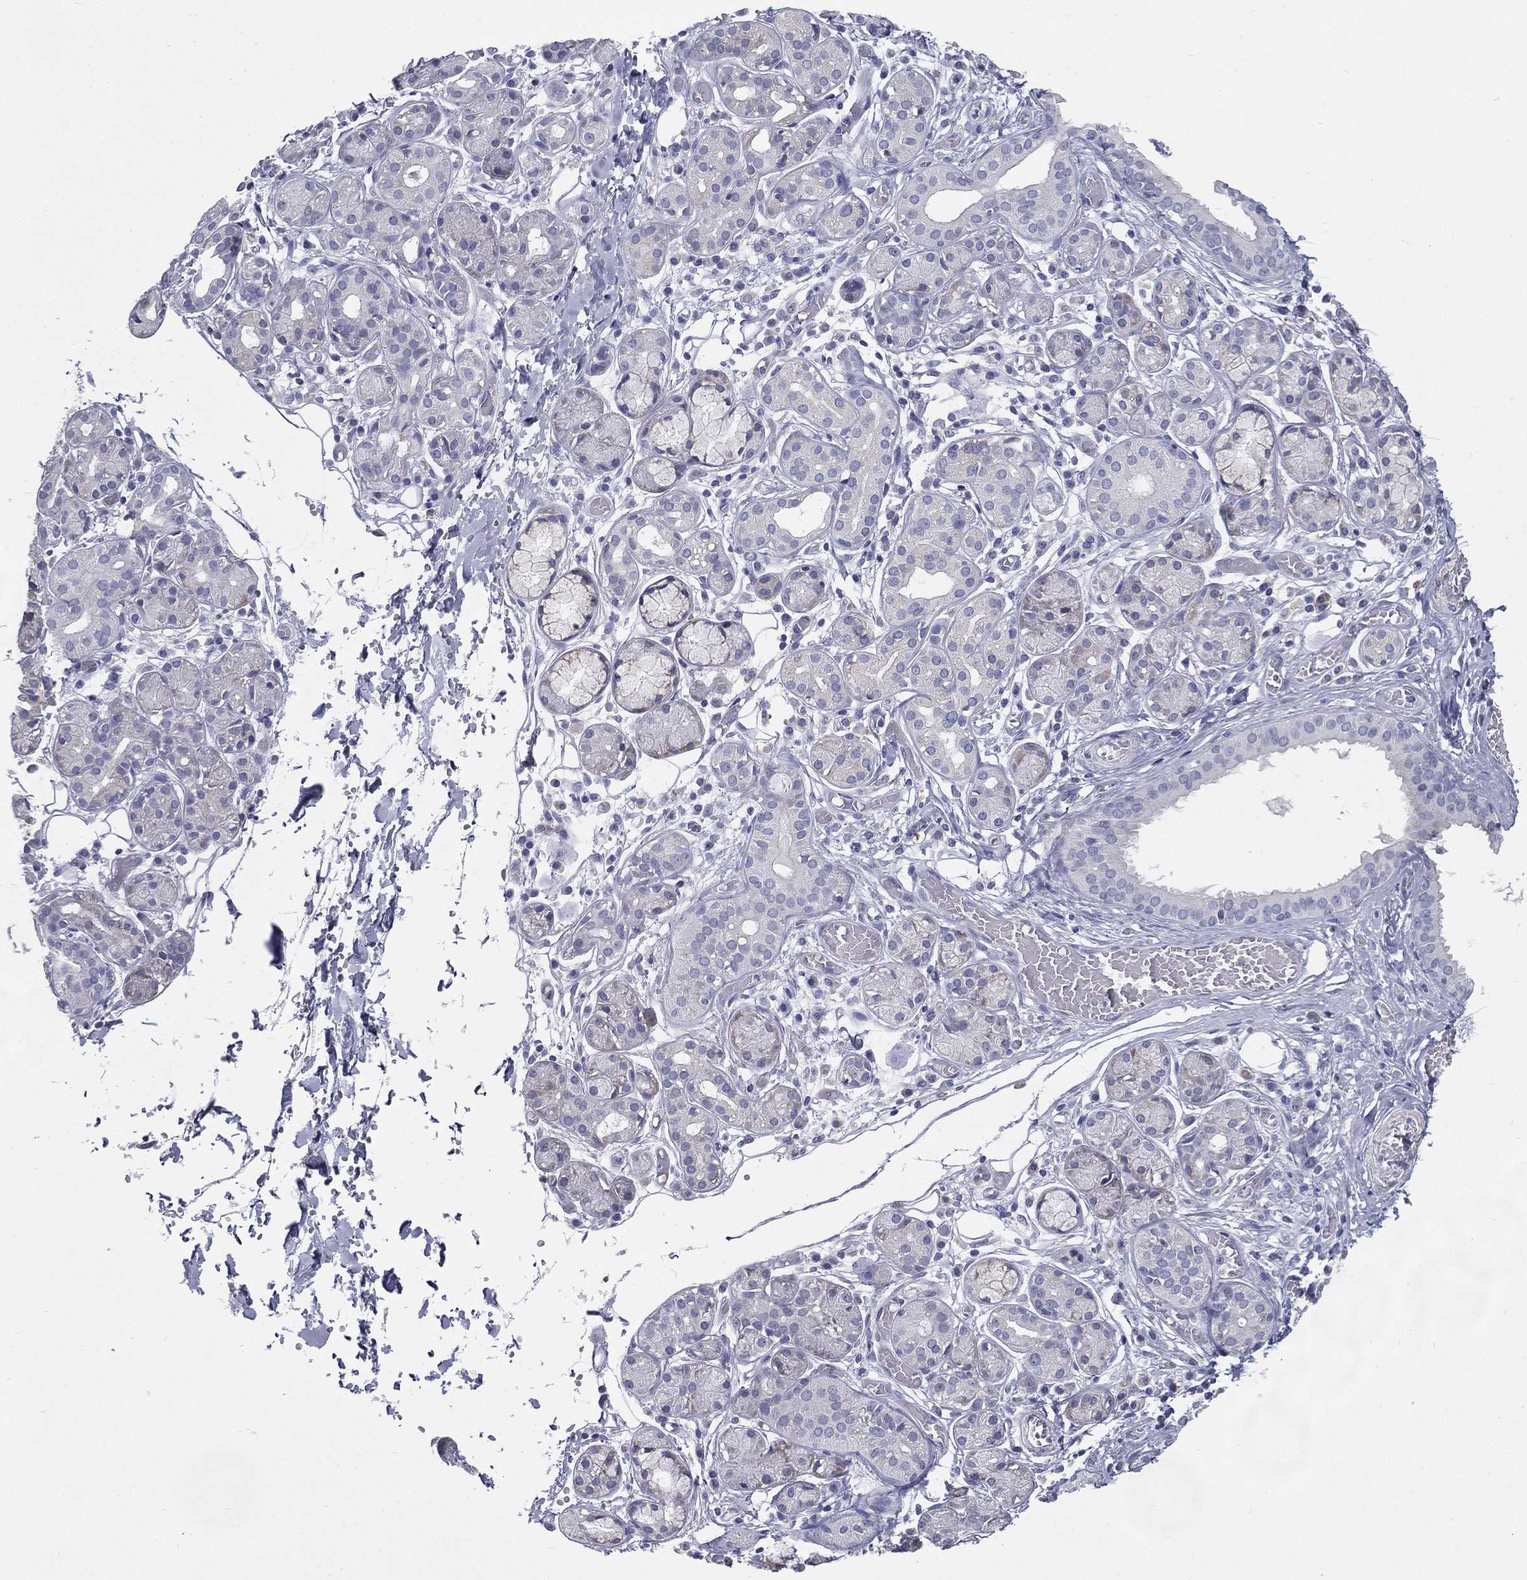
{"staining": {"intensity": "negative", "quantity": "none", "location": "none"}, "tissue": "salivary gland", "cell_type": "Glandular cells", "image_type": "normal", "snomed": [{"axis": "morphology", "description": "Normal tissue, NOS"}, {"axis": "topography", "description": "Salivary gland"}, {"axis": "topography", "description": "Peripheral nerve tissue"}], "caption": "Glandular cells show no significant positivity in normal salivary gland.", "gene": "C19orf18", "patient": {"sex": "male", "age": 71}}